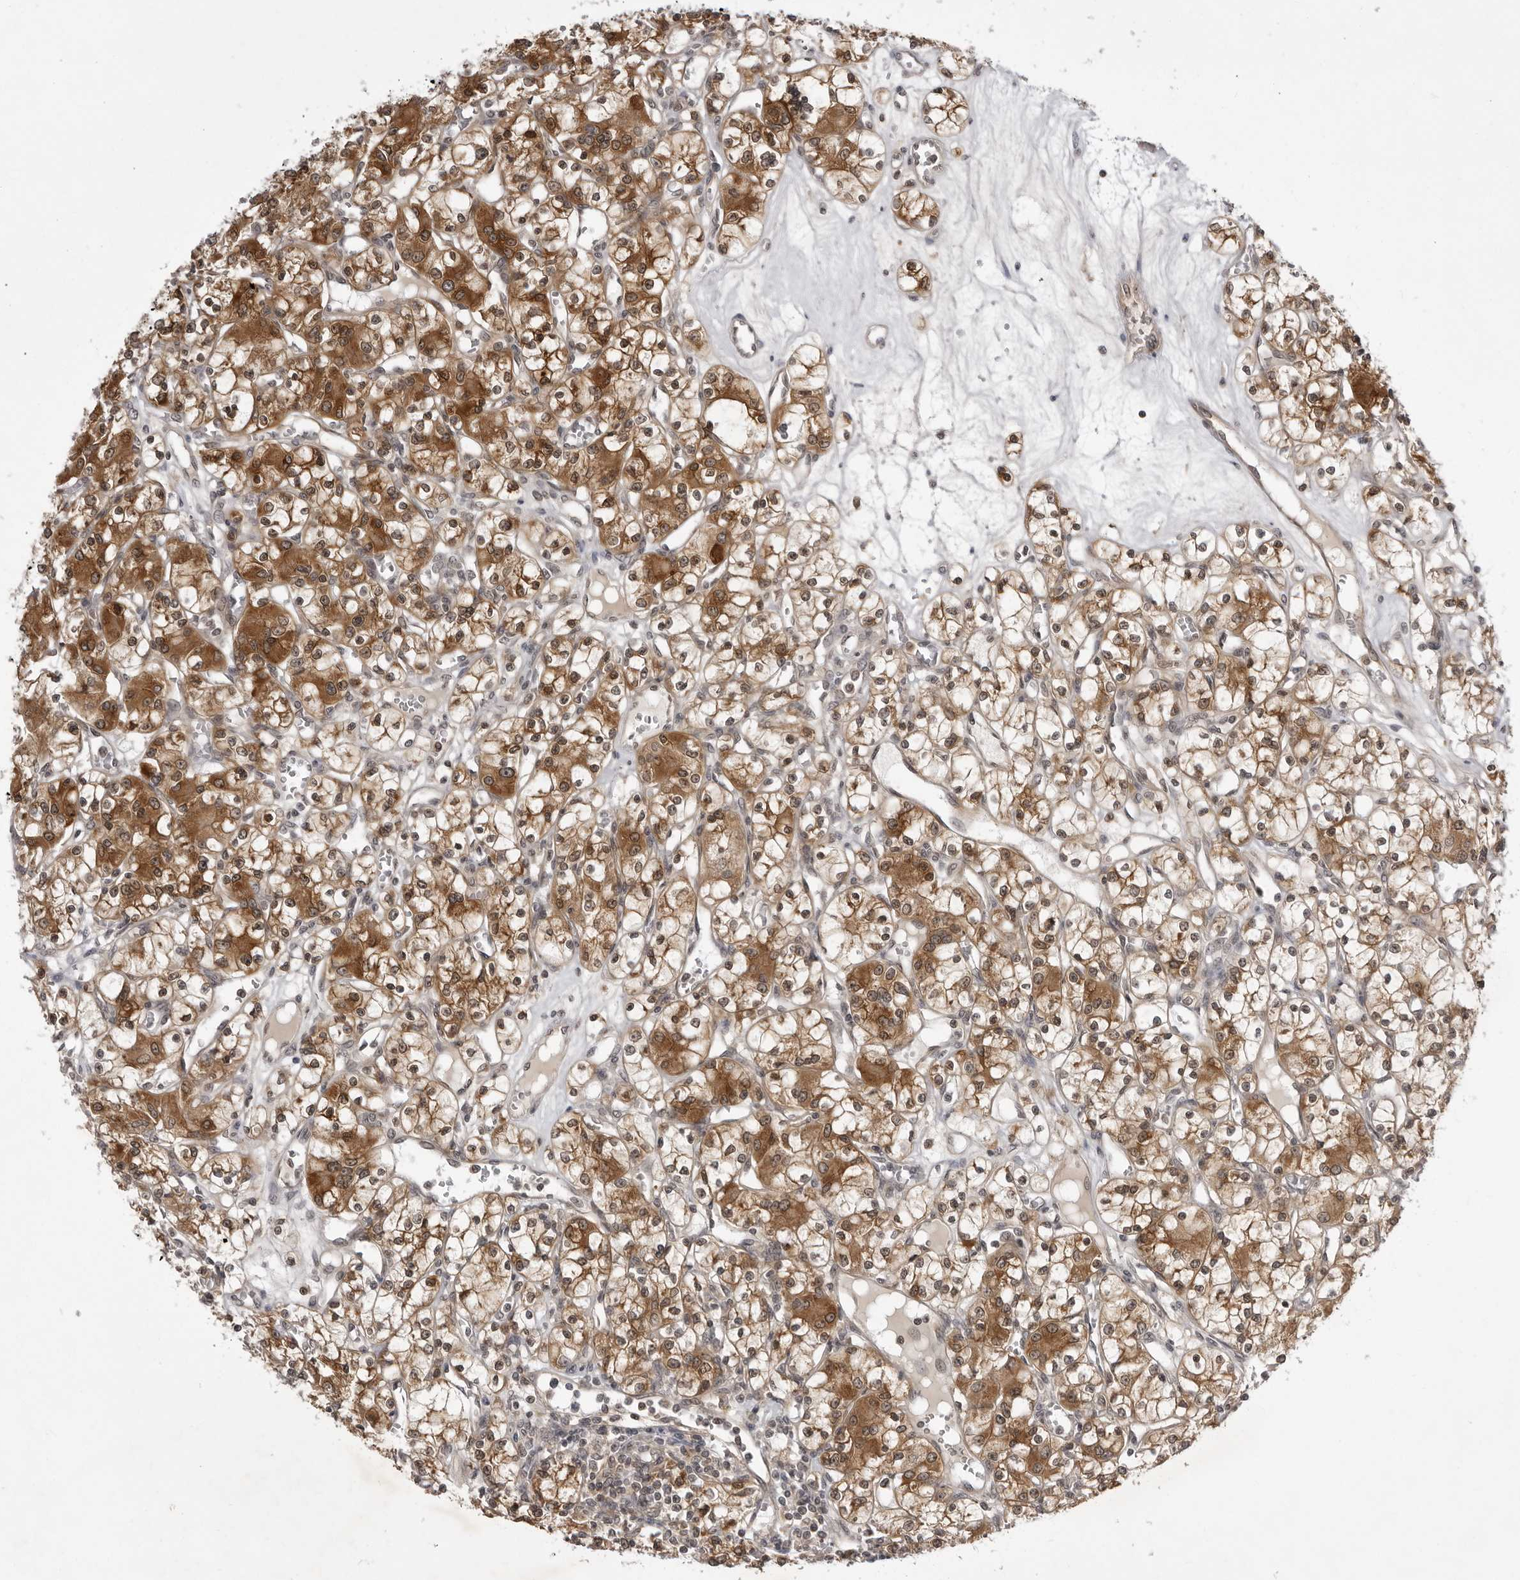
{"staining": {"intensity": "strong", "quantity": ">75%", "location": "cytoplasmic/membranous,nuclear"}, "tissue": "renal cancer", "cell_type": "Tumor cells", "image_type": "cancer", "snomed": [{"axis": "morphology", "description": "Adenocarcinoma, NOS"}, {"axis": "topography", "description": "Kidney"}], "caption": "DAB immunohistochemical staining of human renal adenocarcinoma reveals strong cytoplasmic/membranous and nuclear protein positivity in about >75% of tumor cells.", "gene": "USP43", "patient": {"sex": "female", "age": 59}}